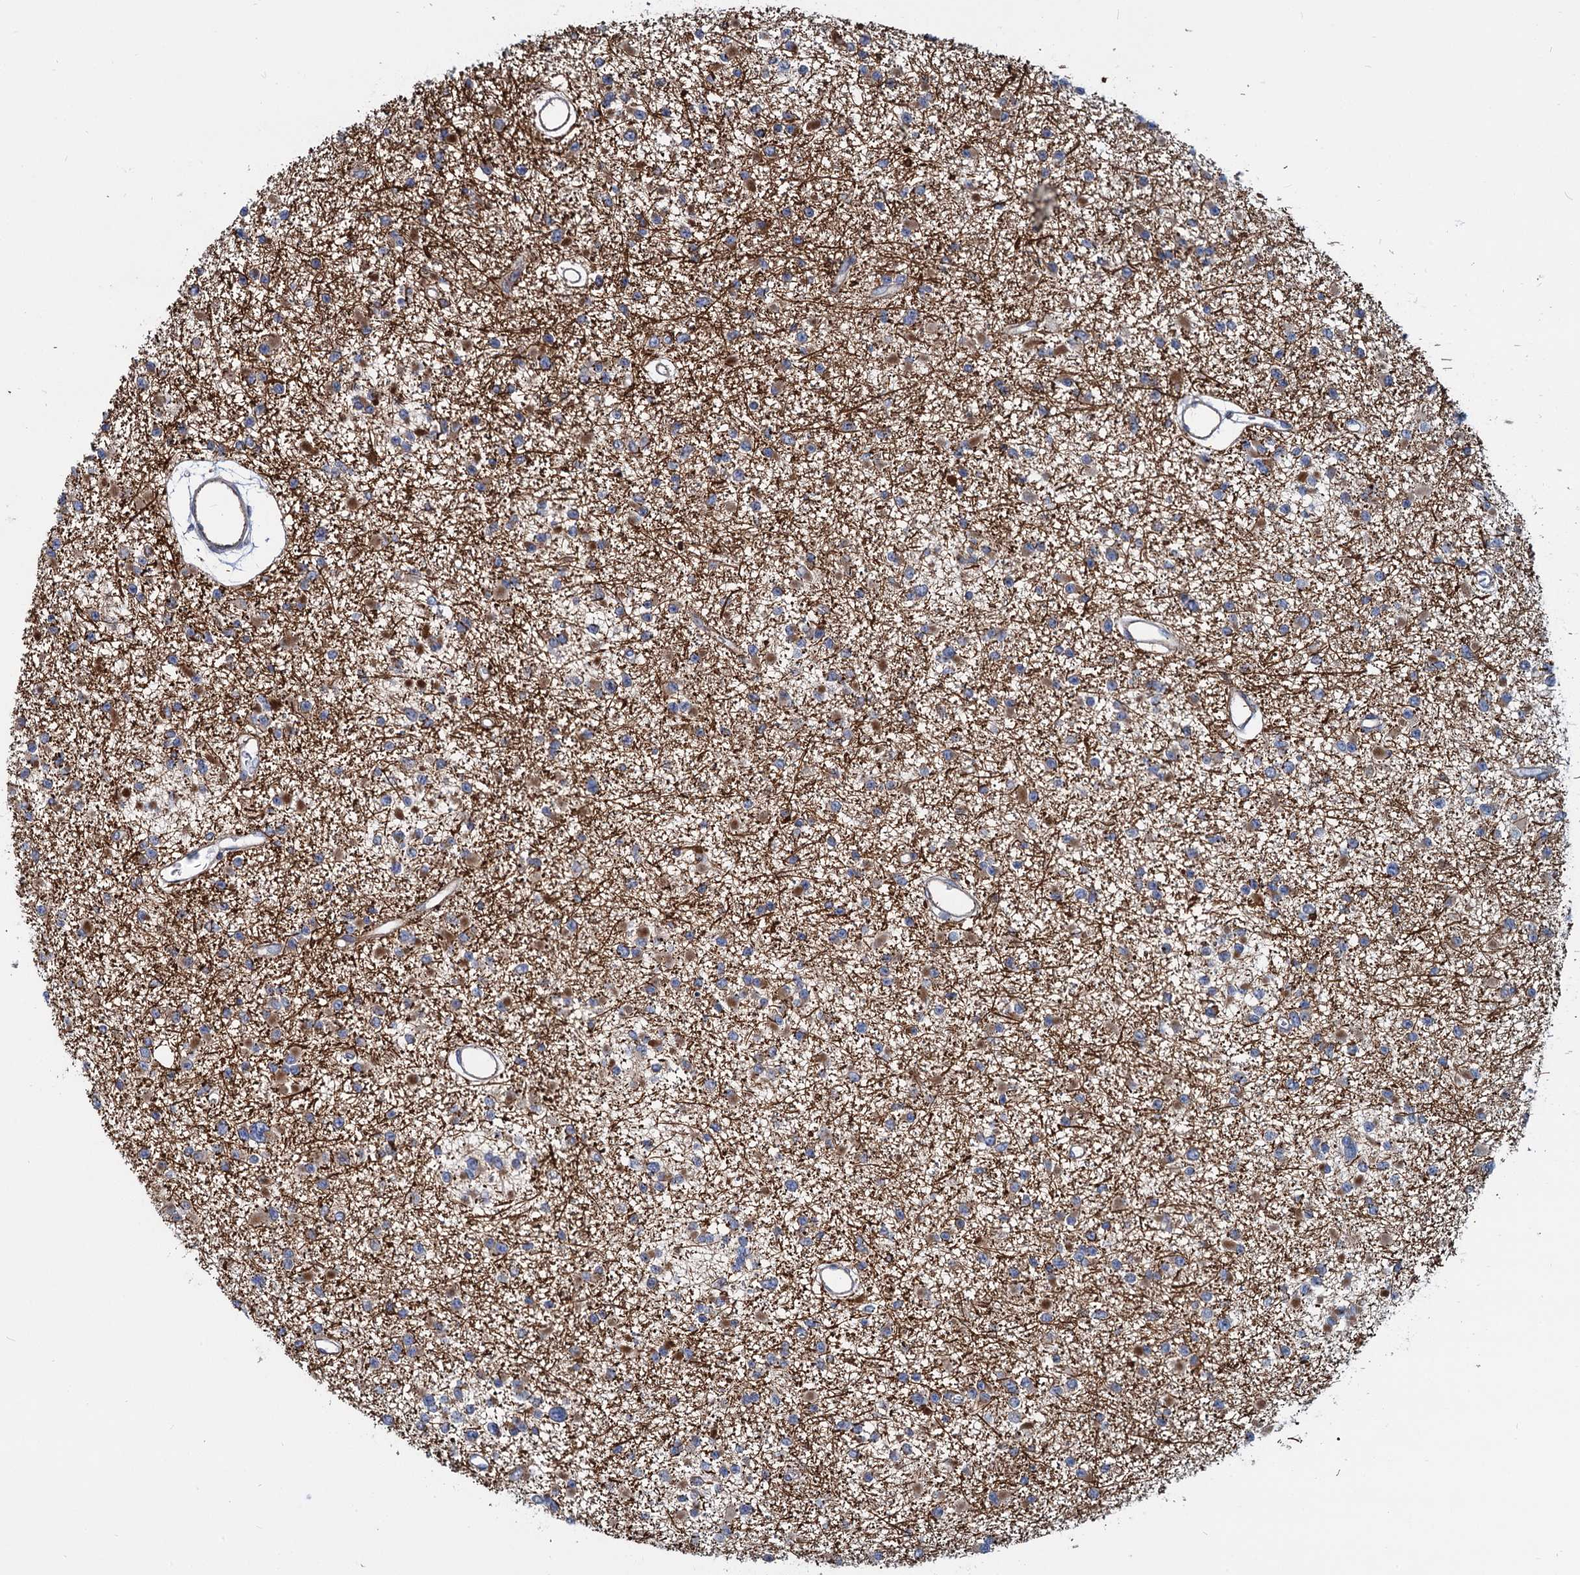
{"staining": {"intensity": "moderate", "quantity": "25%-75%", "location": "cytoplasmic/membranous"}, "tissue": "glioma", "cell_type": "Tumor cells", "image_type": "cancer", "snomed": [{"axis": "morphology", "description": "Glioma, malignant, Low grade"}, {"axis": "topography", "description": "Brain"}], "caption": "Human glioma stained with a protein marker shows moderate staining in tumor cells.", "gene": "PSEN1", "patient": {"sex": "female", "age": 22}}